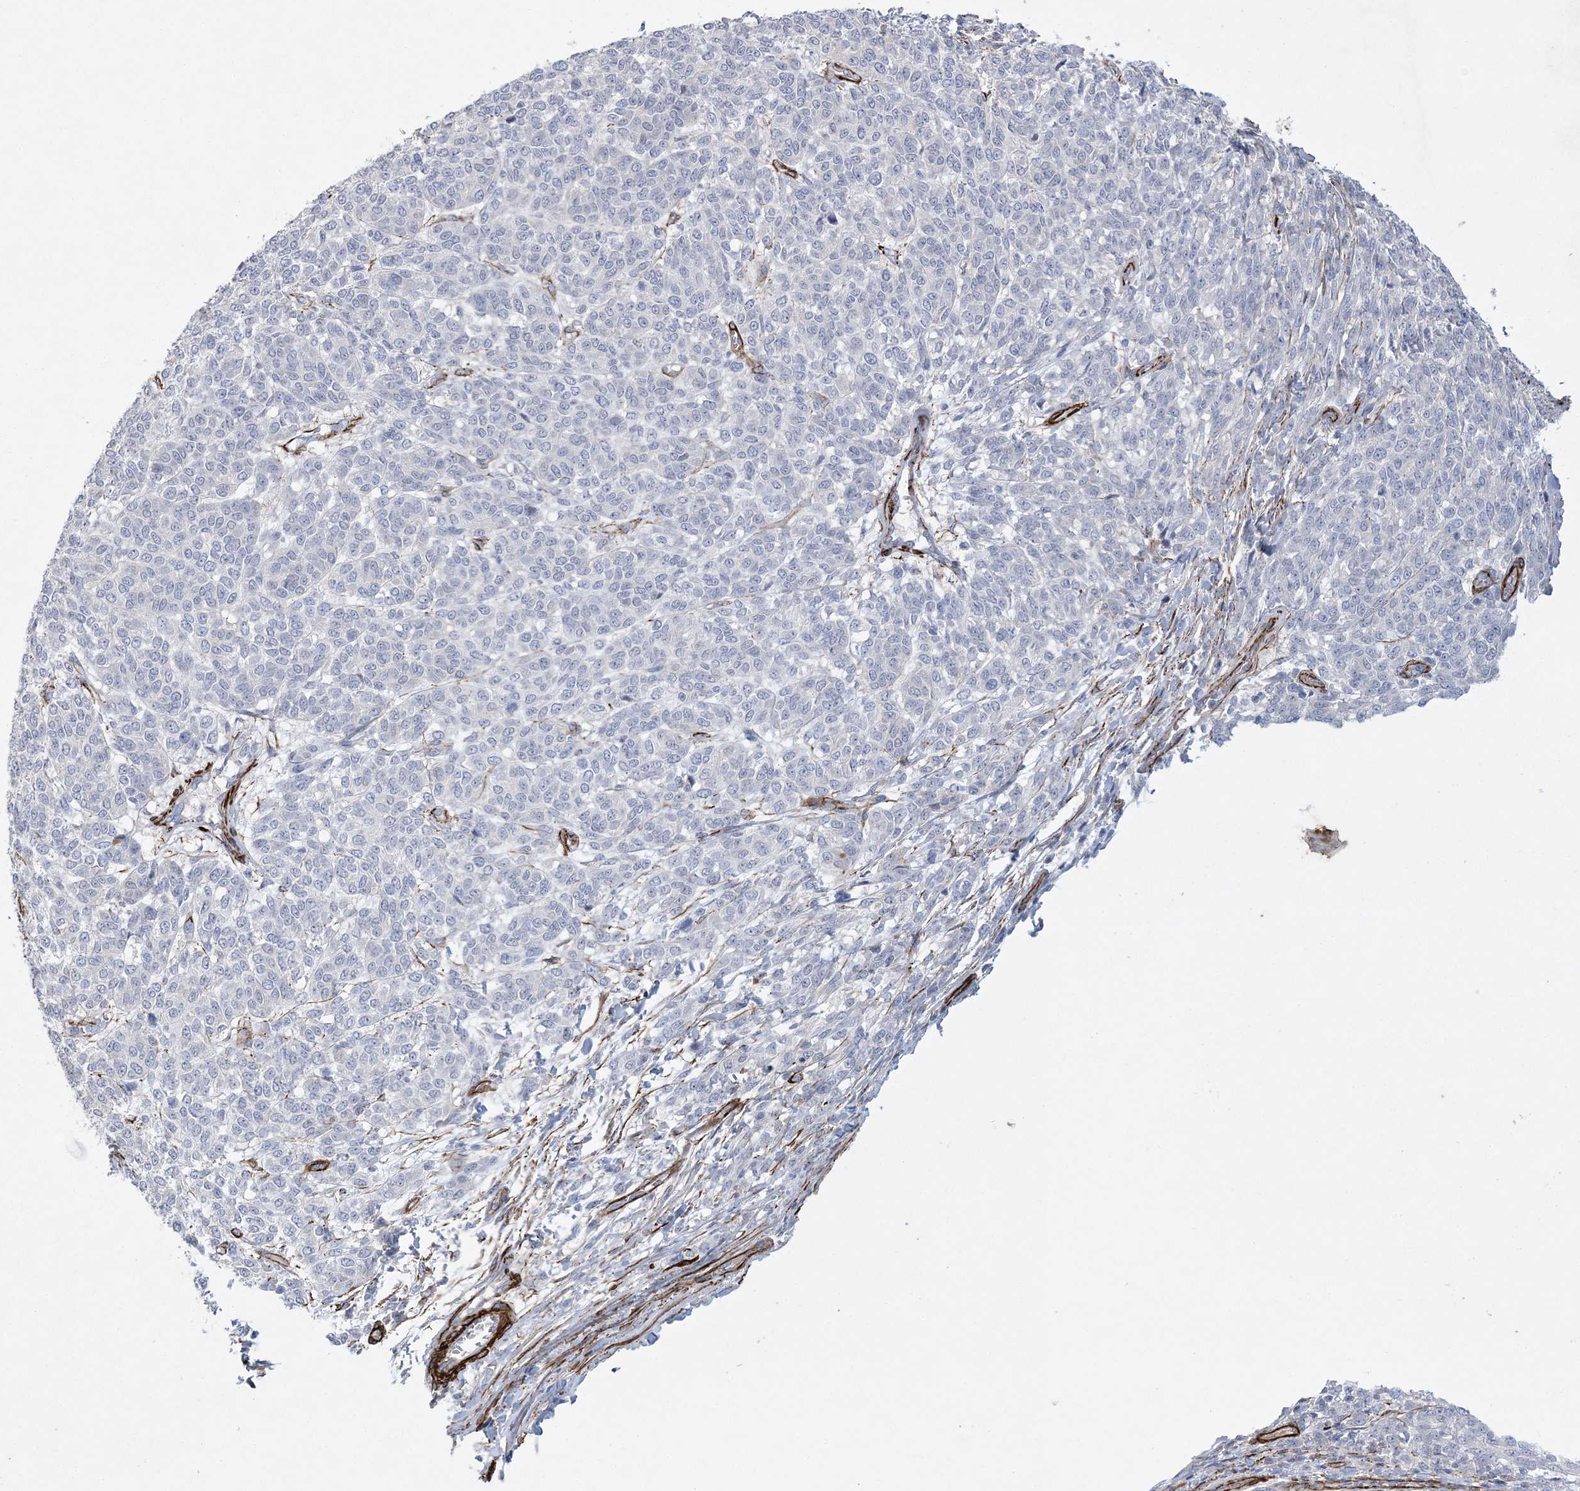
{"staining": {"intensity": "negative", "quantity": "none", "location": "none"}, "tissue": "melanoma", "cell_type": "Tumor cells", "image_type": "cancer", "snomed": [{"axis": "morphology", "description": "Malignant melanoma, NOS"}, {"axis": "topography", "description": "Skin"}], "caption": "High power microscopy image of an immunohistochemistry (IHC) histopathology image of malignant melanoma, revealing no significant positivity in tumor cells.", "gene": "ARSJ", "patient": {"sex": "male", "age": 49}}